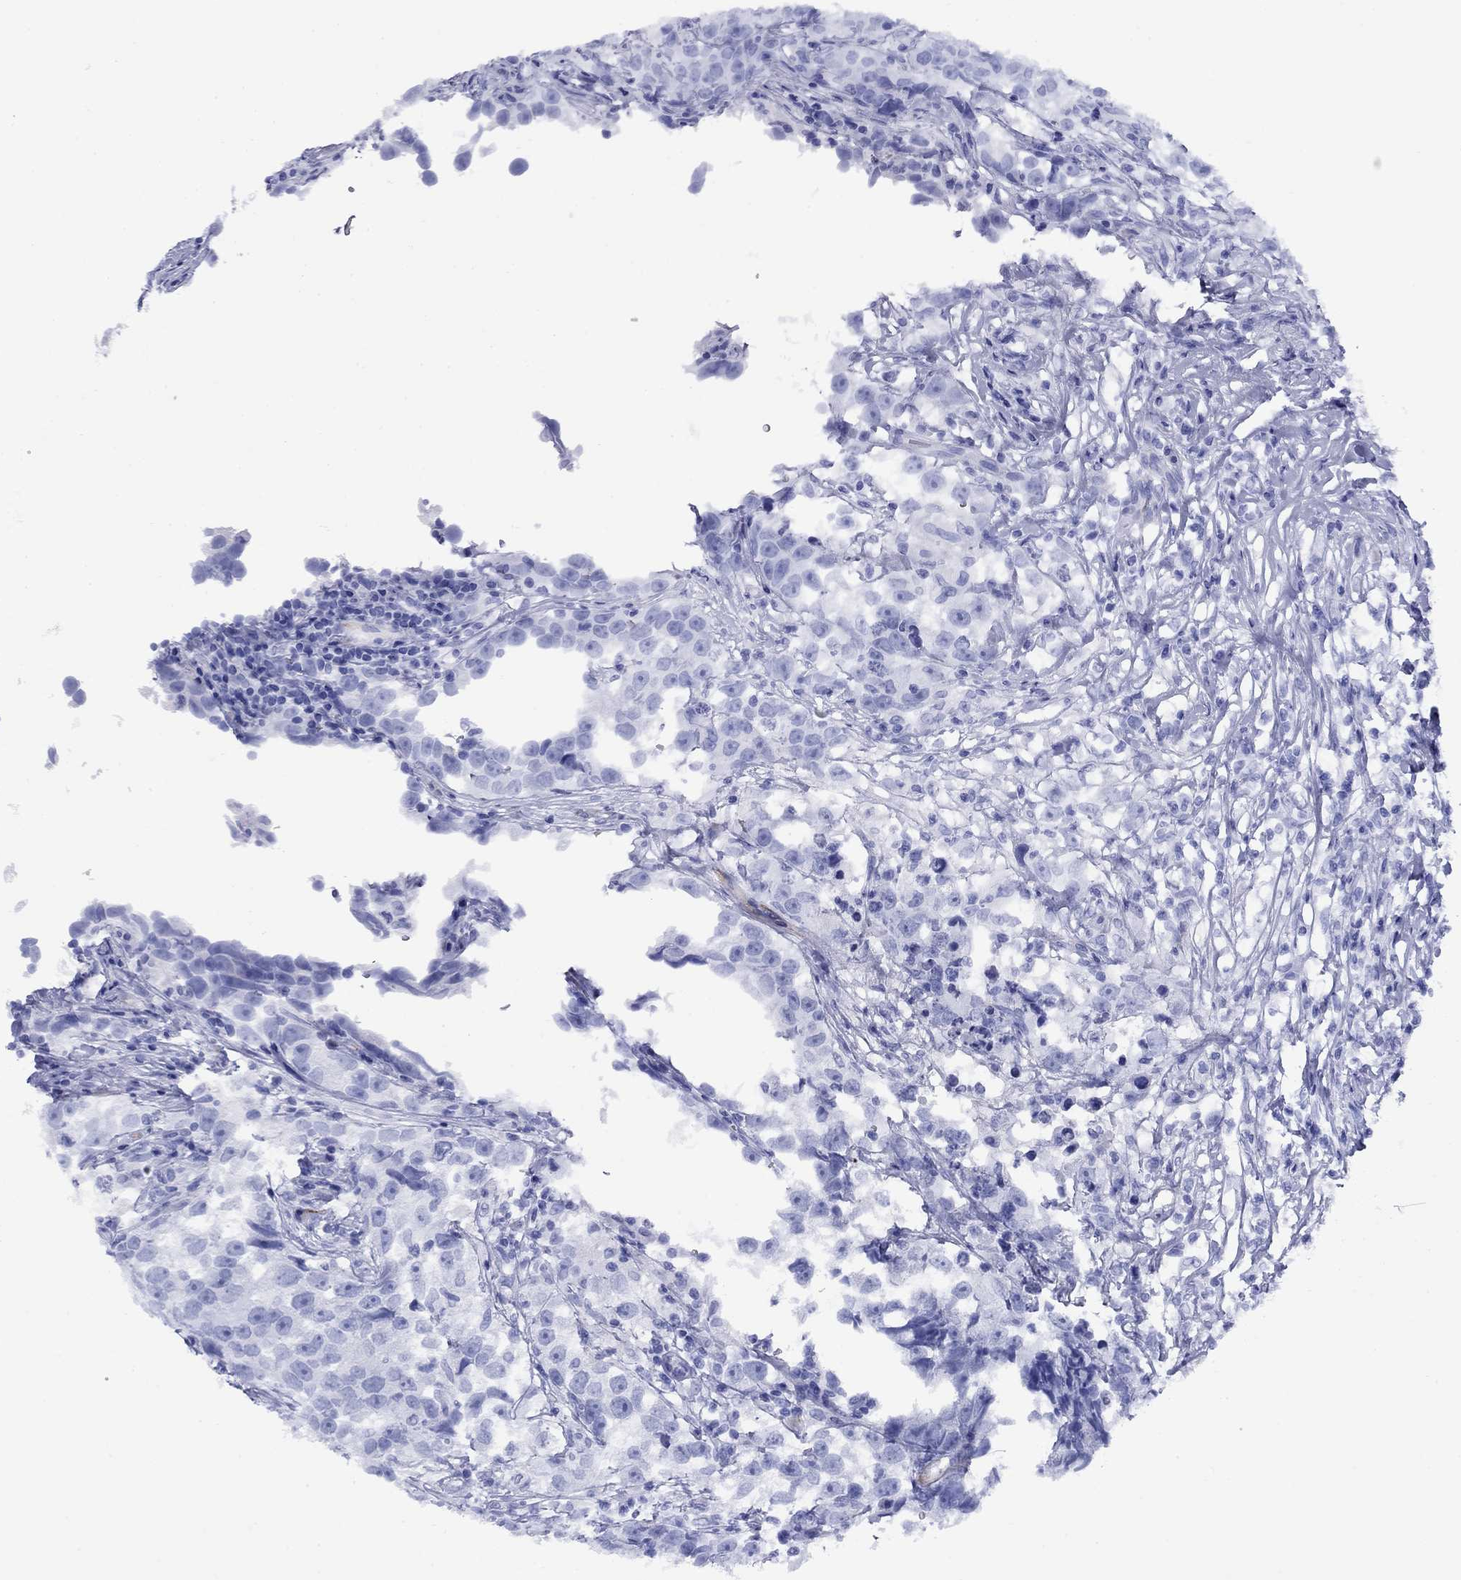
{"staining": {"intensity": "negative", "quantity": "none", "location": "none"}, "tissue": "testis cancer", "cell_type": "Tumor cells", "image_type": "cancer", "snomed": [{"axis": "morphology", "description": "Seminoma, NOS"}, {"axis": "topography", "description": "Testis"}], "caption": "A photomicrograph of human seminoma (testis) is negative for staining in tumor cells.", "gene": "ROM1", "patient": {"sex": "male", "age": 46}}